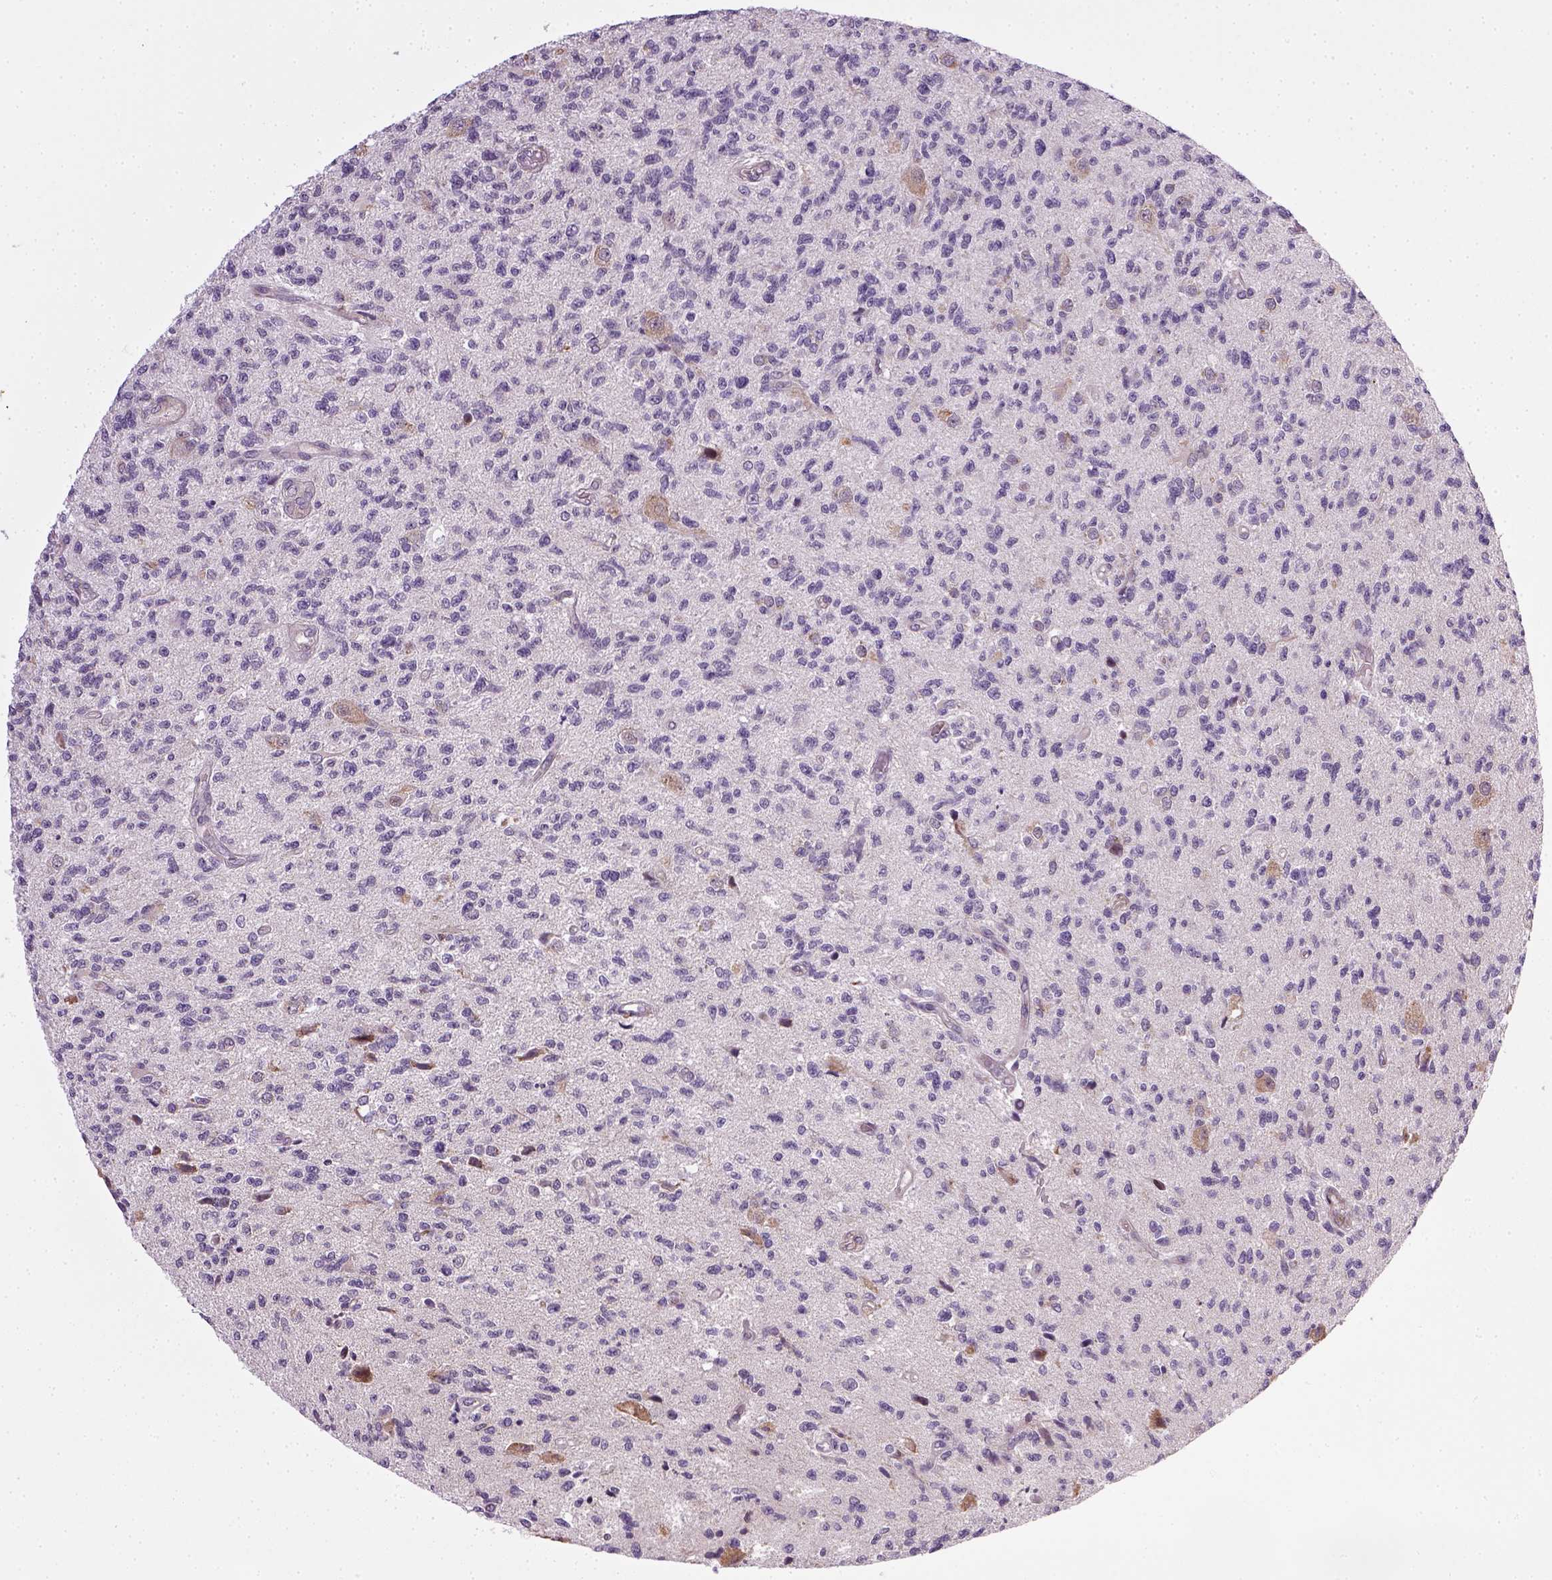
{"staining": {"intensity": "negative", "quantity": "none", "location": "none"}, "tissue": "glioma", "cell_type": "Tumor cells", "image_type": "cancer", "snomed": [{"axis": "morphology", "description": "Glioma, malignant, High grade"}, {"axis": "topography", "description": "Brain"}], "caption": "This histopathology image is of high-grade glioma (malignant) stained with immunohistochemistry to label a protein in brown with the nuclei are counter-stained blue. There is no expression in tumor cells.", "gene": "TPRG1", "patient": {"sex": "male", "age": 56}}